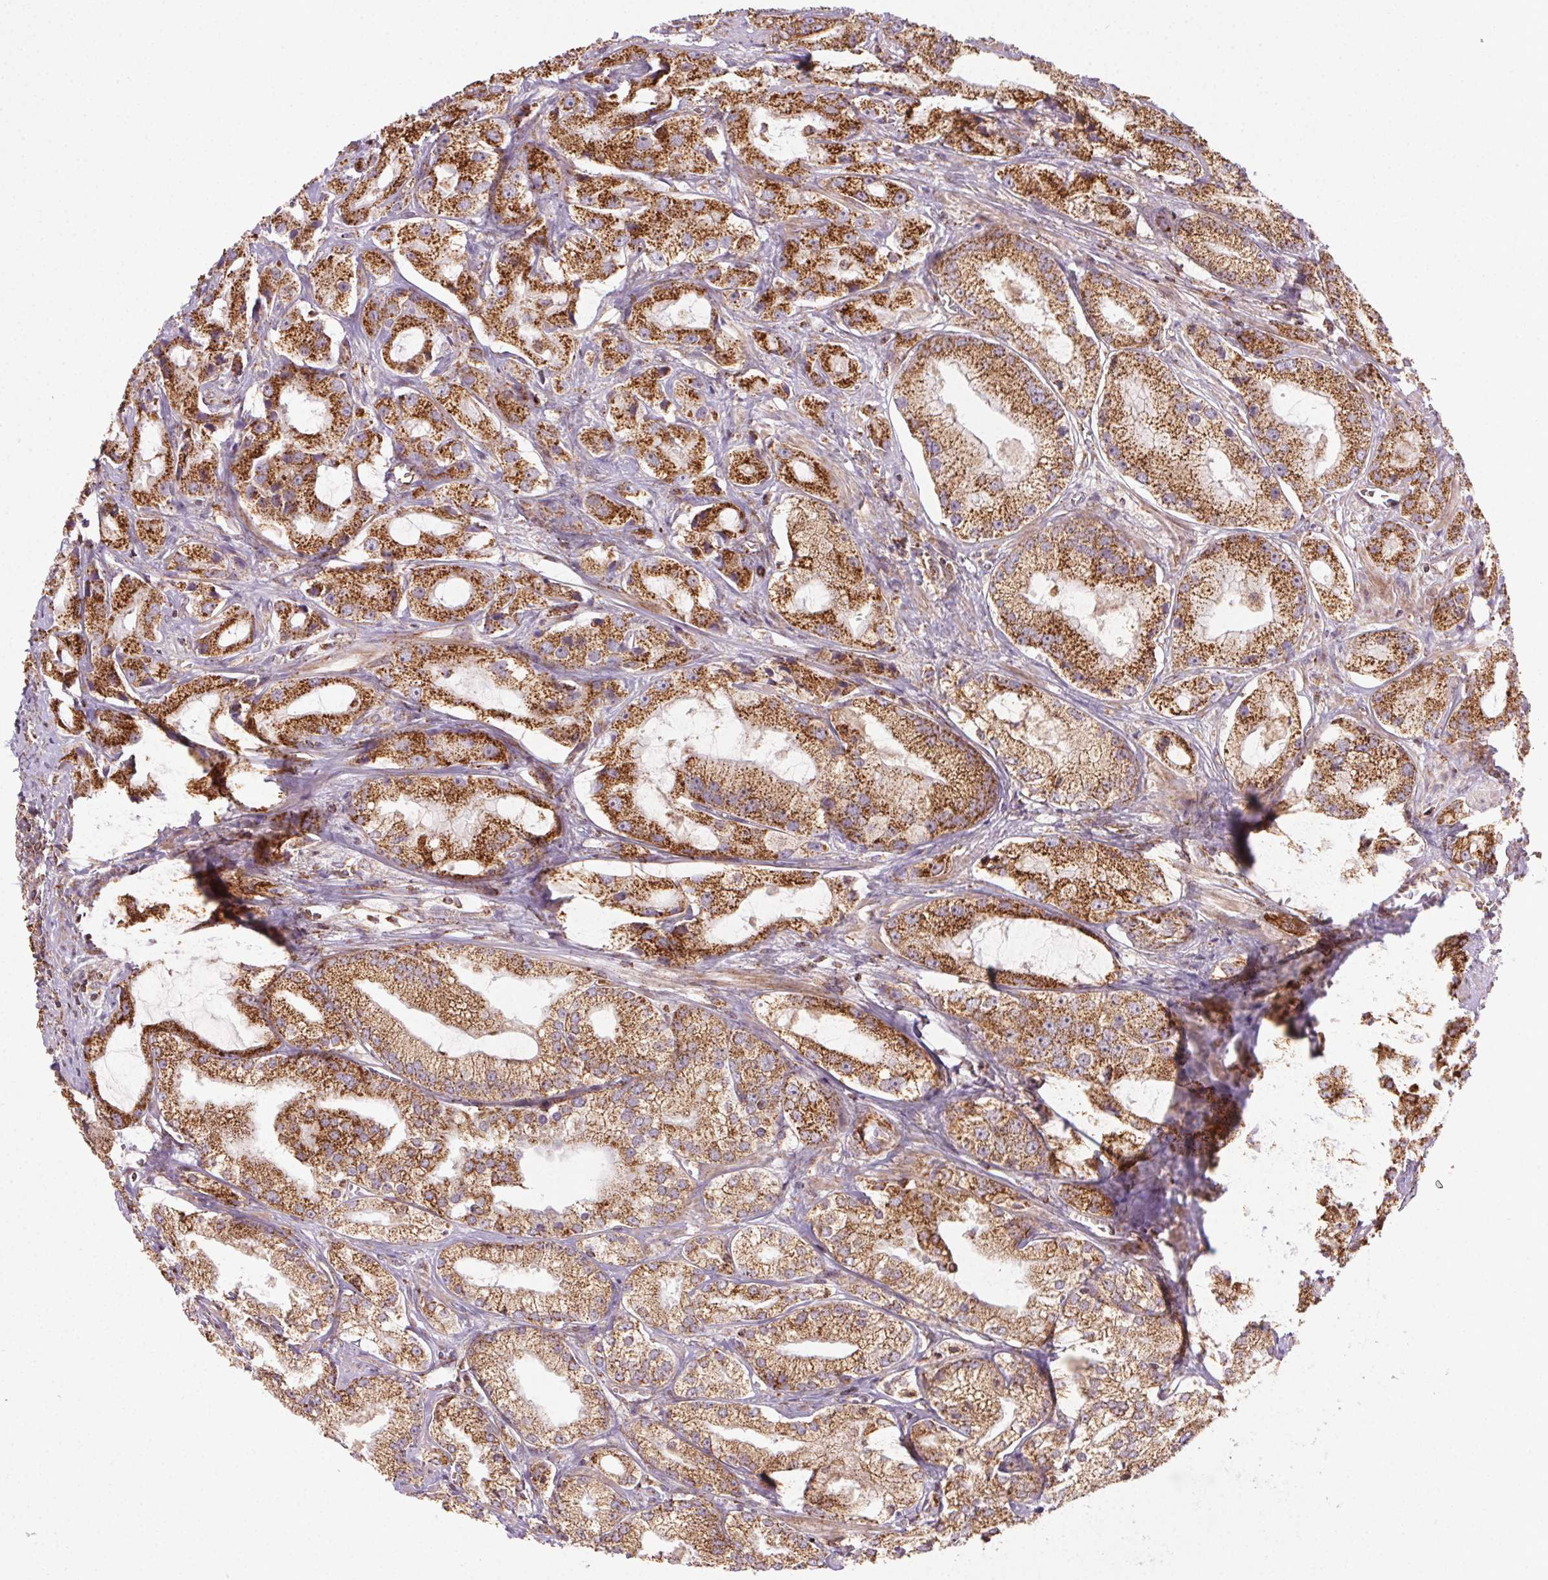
{"staining": {"intensity": "strong", "quantity": ">75%", "location": "cytoplasmic/membranous"}, "tissue": "prostate cancer", "cell_type": "Tumor cells", "image_type": "cancer", "snomed": [{"axis": "morphology", "description": "Adenocarcinoma, High grade"}, {"axis": "topography", "description": "Prostate"}], "caption": "This is a histology image of immunohistochemistry staining of prostate cancer (adenocarcinoma (high-grade)), which shows strong staining in the cytoplasmic/membranous of tumor cells.", "gene": "CLPB", "patient": {"sex": "male", "age": 64}}